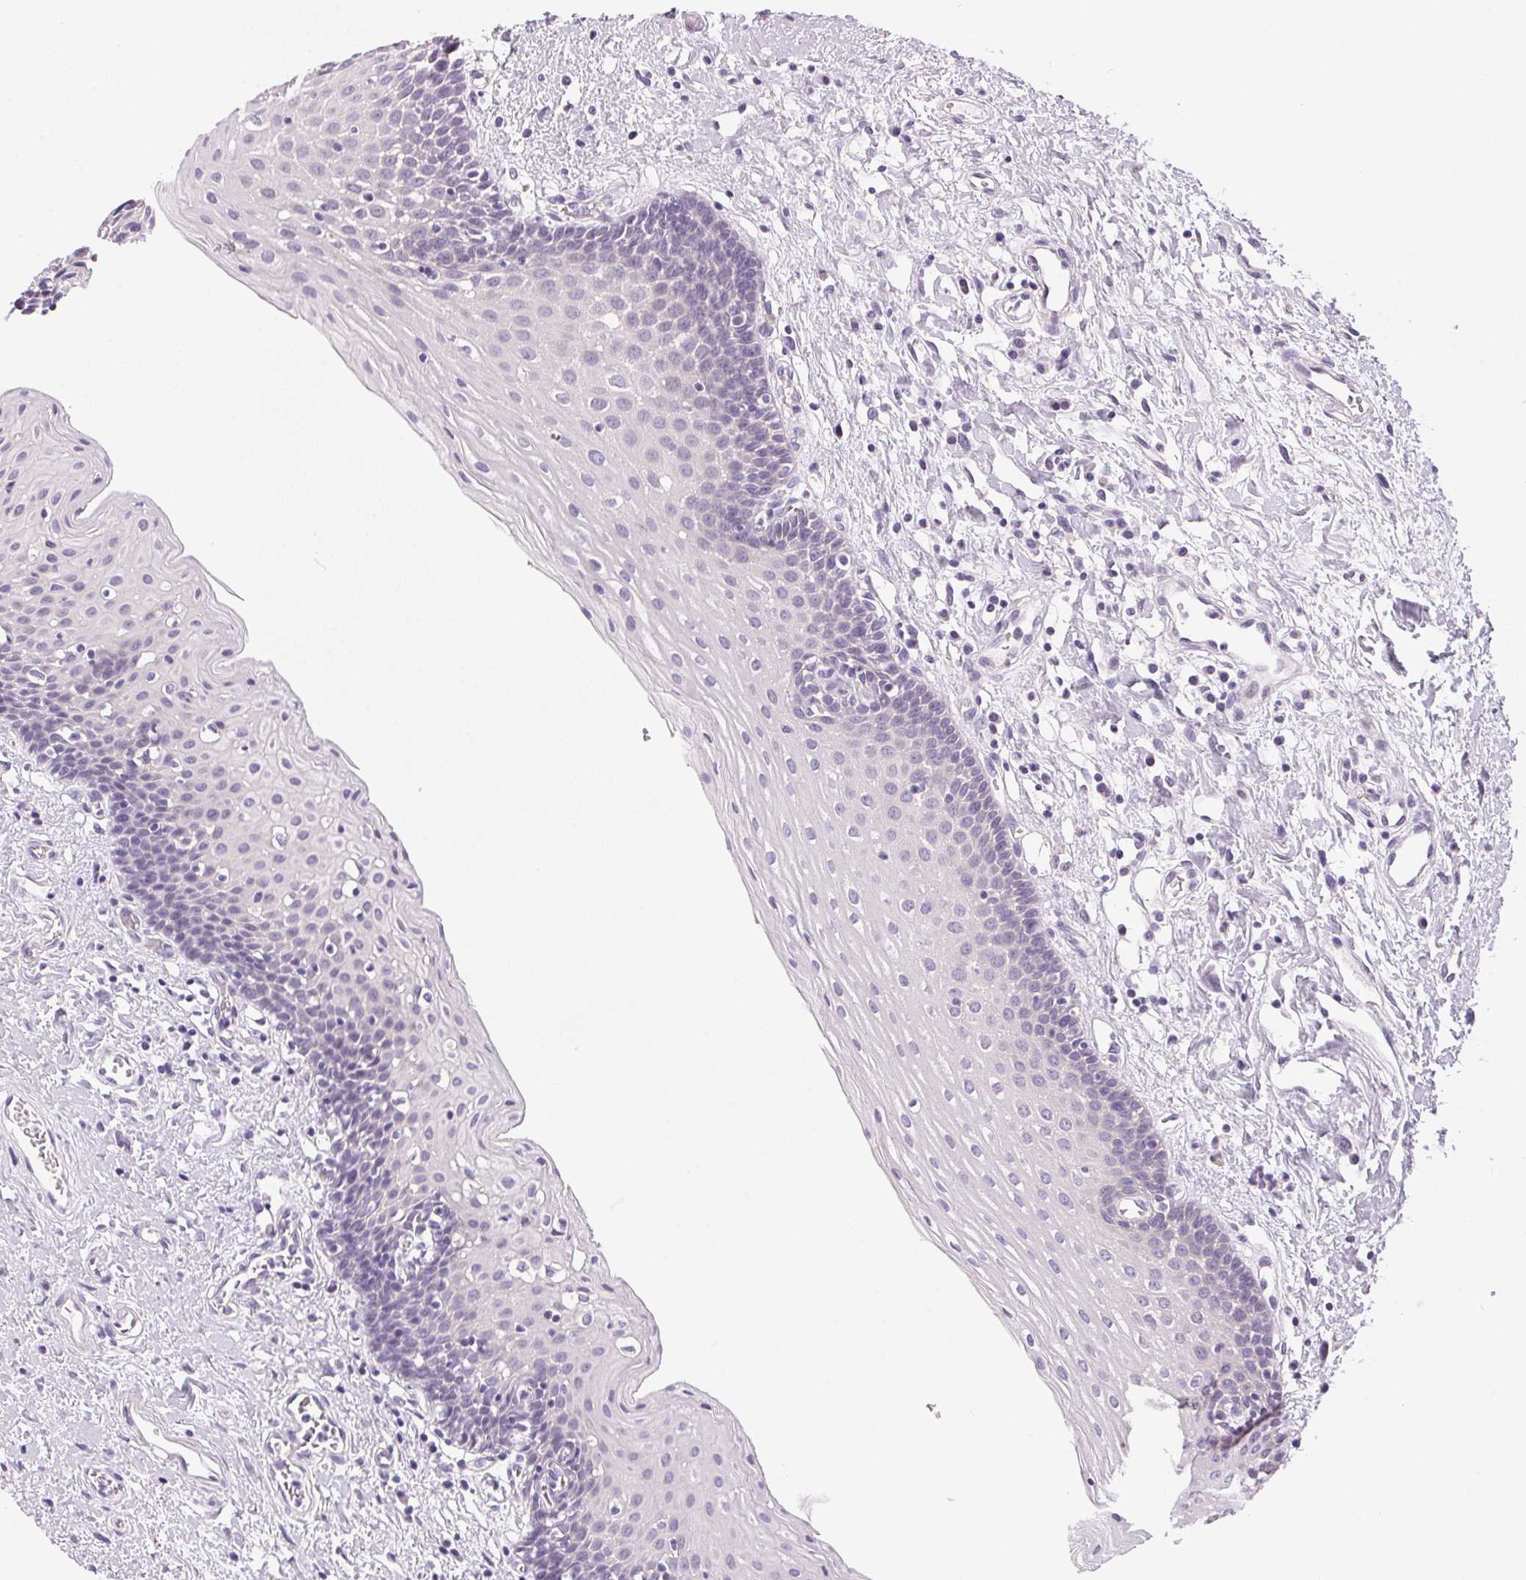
{"staining": {"intensity": "negative", "quantity": "none", "location": "none"}, "tissue": "oral mucosa", "cell_type": "Squamous epithelial cells", "image_type": "normal", "snomed": [{"axis": "morphology", "description": "Normal tissue, NOS"}, {"axis": "topography", "description": "Oral tissue"}], "caption": "This is an immunohistochemistry (IHC) photomicrograph of normal oral mucosa. There is no expression in squamous epithelial cells.", "gene": "UNC13B", "patient": {"sex": "female", "age": 43}}